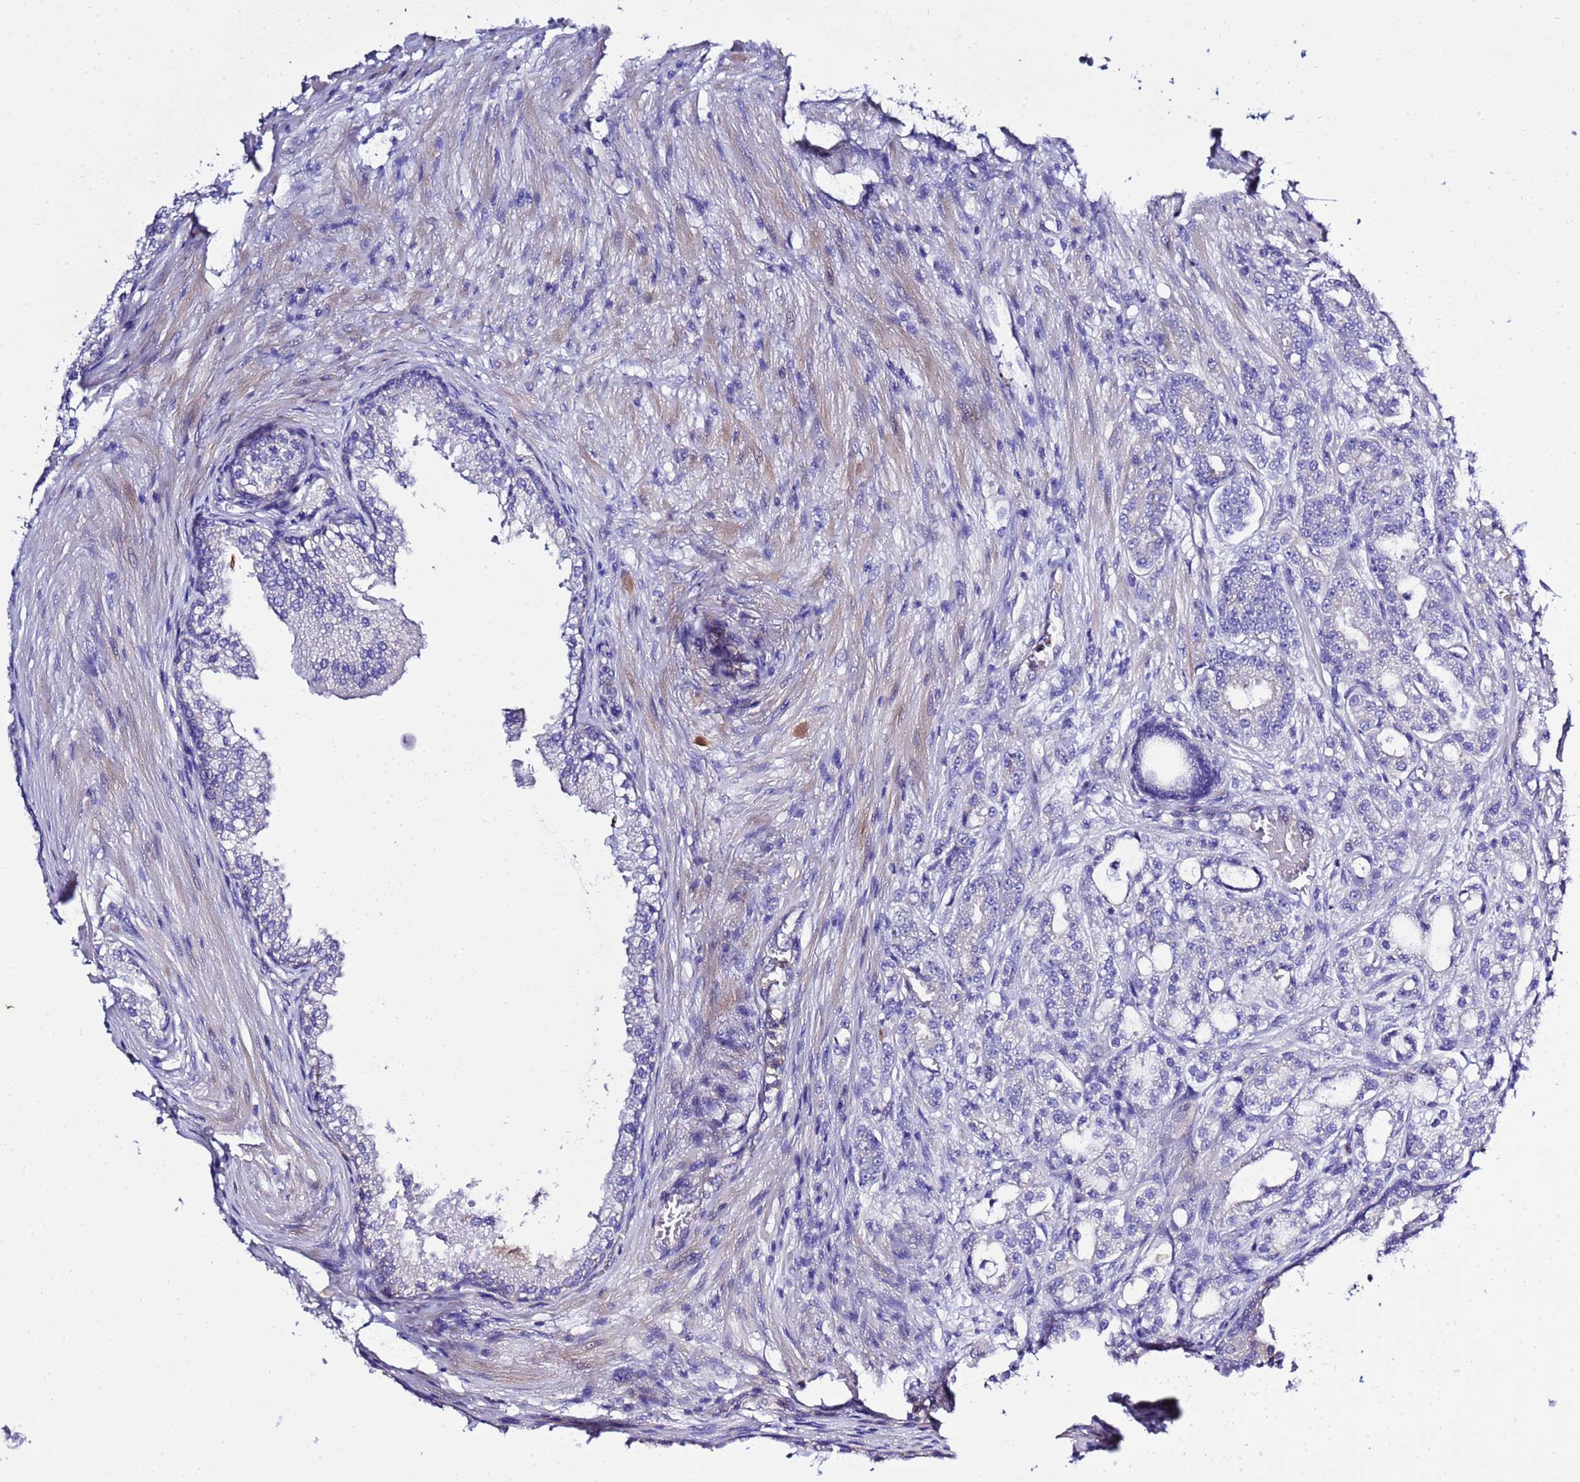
{"staining": {"intensity": "negative", "quantity": "none", "location": "none"}, "tissue": "prostate cancer", "cell_type": "Tumor cells", "image_type": "cancer", "snomed": [{"axis": "morphology", "description": "Adenocarcinoma, High grade"}, {"axis": "topography", "description": "Prostate"}], "caption": "IHC histopathology image of human high-grade adenocarcinoma (prostate) stained for a protein (brown), which shows no staining in tumor cells.", "gene": "KICS2", "patient": {"sex": "male", "age": 69}}